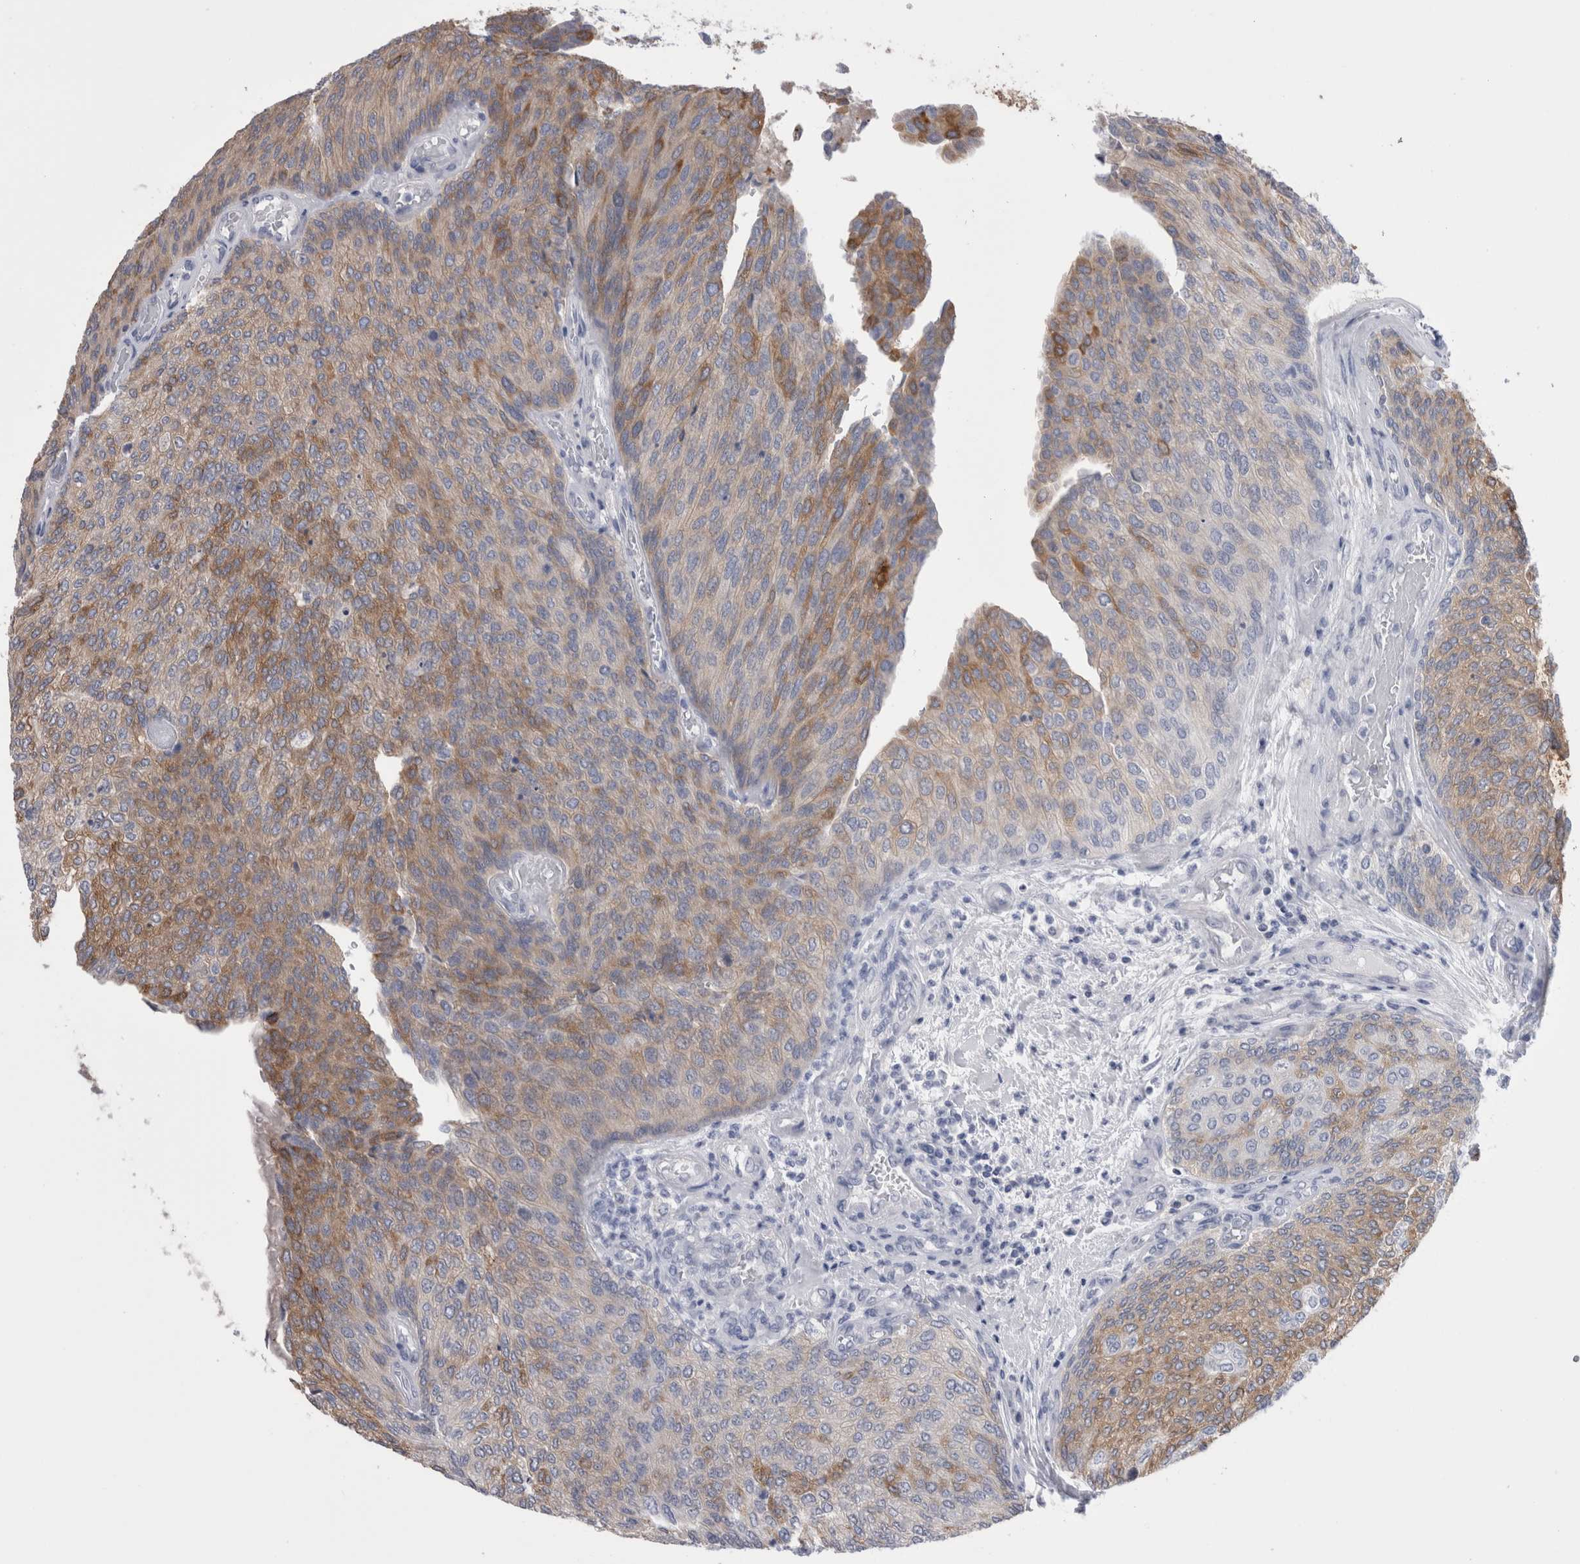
{"staining": {"intensity": "moderate", "quantity": "25%-75%", "location": "cytoplasmic/membranous"}, "tissue": "urothelial cancer", "cell_type": "Tumor cells", "image_type": "cancer", "snomed": [{"axis": "morphology", "description": "Urothelial carcinoma, Low grade"}, {"axis": "topography", "description": "Urinary bladder"}], "caption": "This histopathology image reveals IHC staining of human urothelial carcinoma (low-grade), with medium moderate cytoplasmic/membranous expression in approximately 25%-75% of tumor cells.", "gene": "DCTN6", "patient": {"sex": "female", "age": 79}}